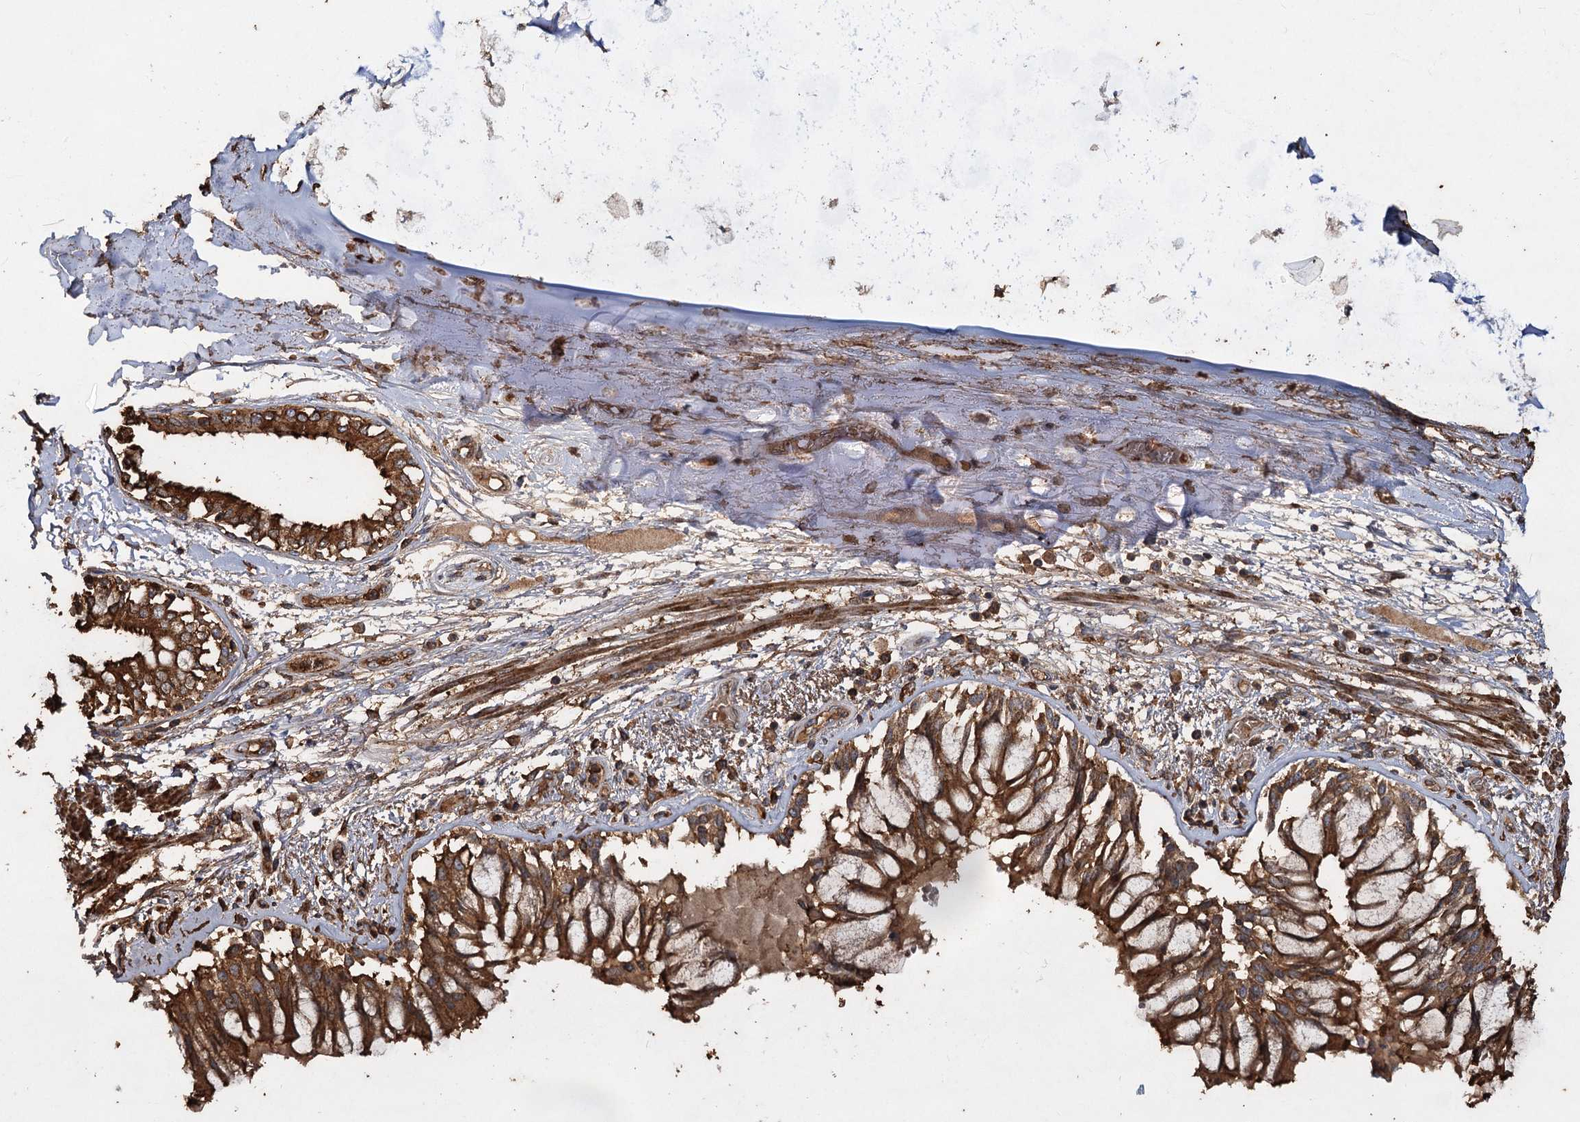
{"staining": {"intensity": "strong", "quantity": ">75%", "location": "cytoplasmic/membranous"}, "tissue": "adipose tissue", "cell_type": "Adipocytes", "image_type": "normal", "snomed": [{"axis": "morphology", "description": "Normal tissue, NOS"}, {"axis": "topography", "description": "Cartilage tissue"}, {"axis": "topography", "description": "Bronchus"}, {"axis": "topography", "description": "Lung"}, {"axis": "topography", "description": "Peripheral nerve tissue"}], "caption": "Protein analysis of benign adipose tissue exhibits strong cytoplasmic/membranous staining in about >75% of adipocytes. The protein is stained brown, and the nuclei are stained in blue (DAB (3,3'-diaminobenzidine) IHC with brightfield microscopy, high magnification).", "gene": "PIK3C2A", "patient": {"sex": "female", "age": 49}}